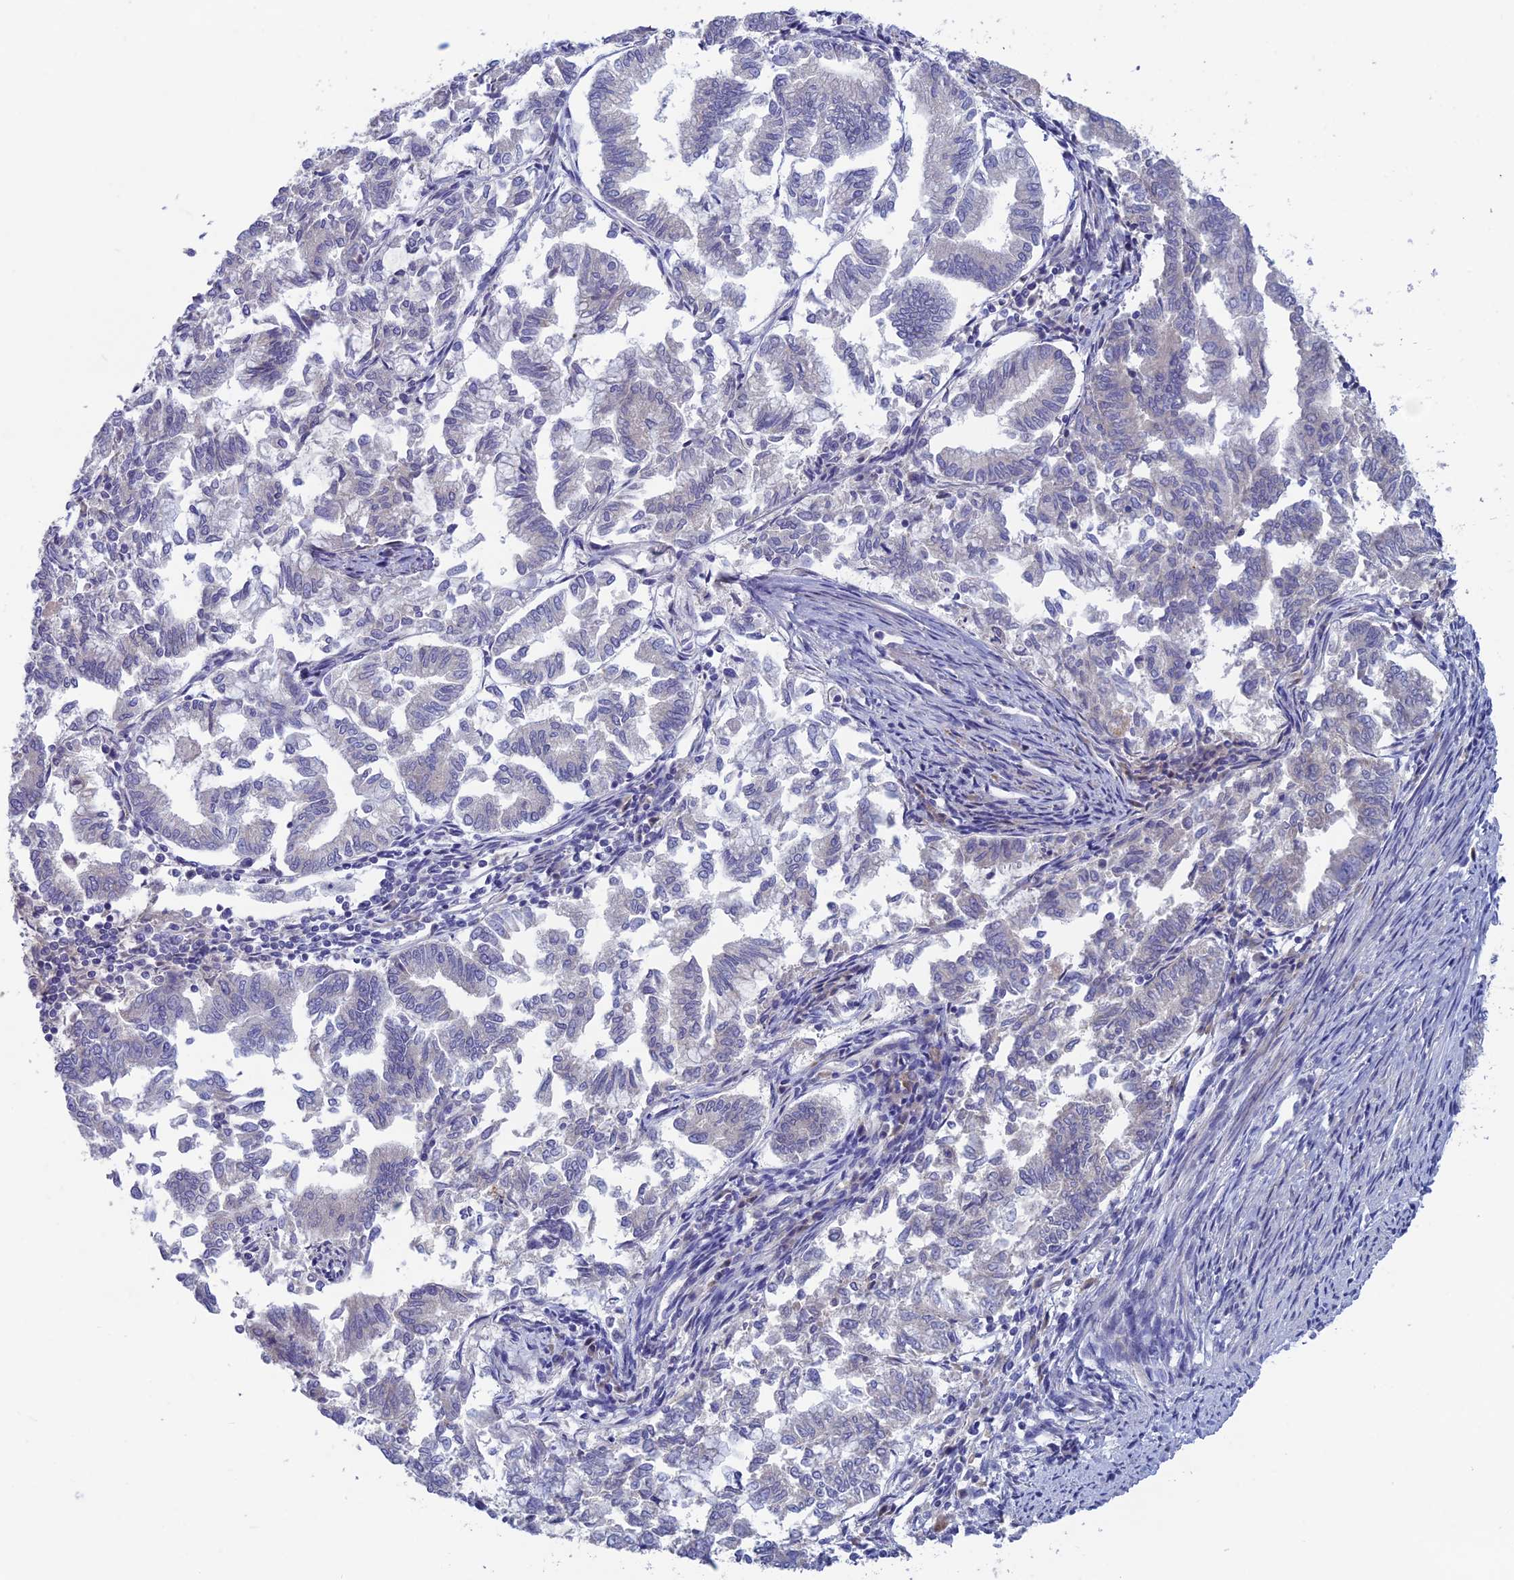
{"staining": {"intensity": "negative", "quantity": "none", "location": "none"}, "tissue": "endometrial cancer", "cell_type": "Tumor cells", "image_type": "cancer", "snomed": [{"axis": "morphology", "description": "Adenocarcinoma, NOS"}, {"axis": "topography", "description": "Endometrium"}], "caption": "A photomicrograph of human endometrial cancer (adenocarcinoma) is negative for staining in tumor cells.", "gene": "XPO7", "patient": {"sex": "female", "age": 79}}